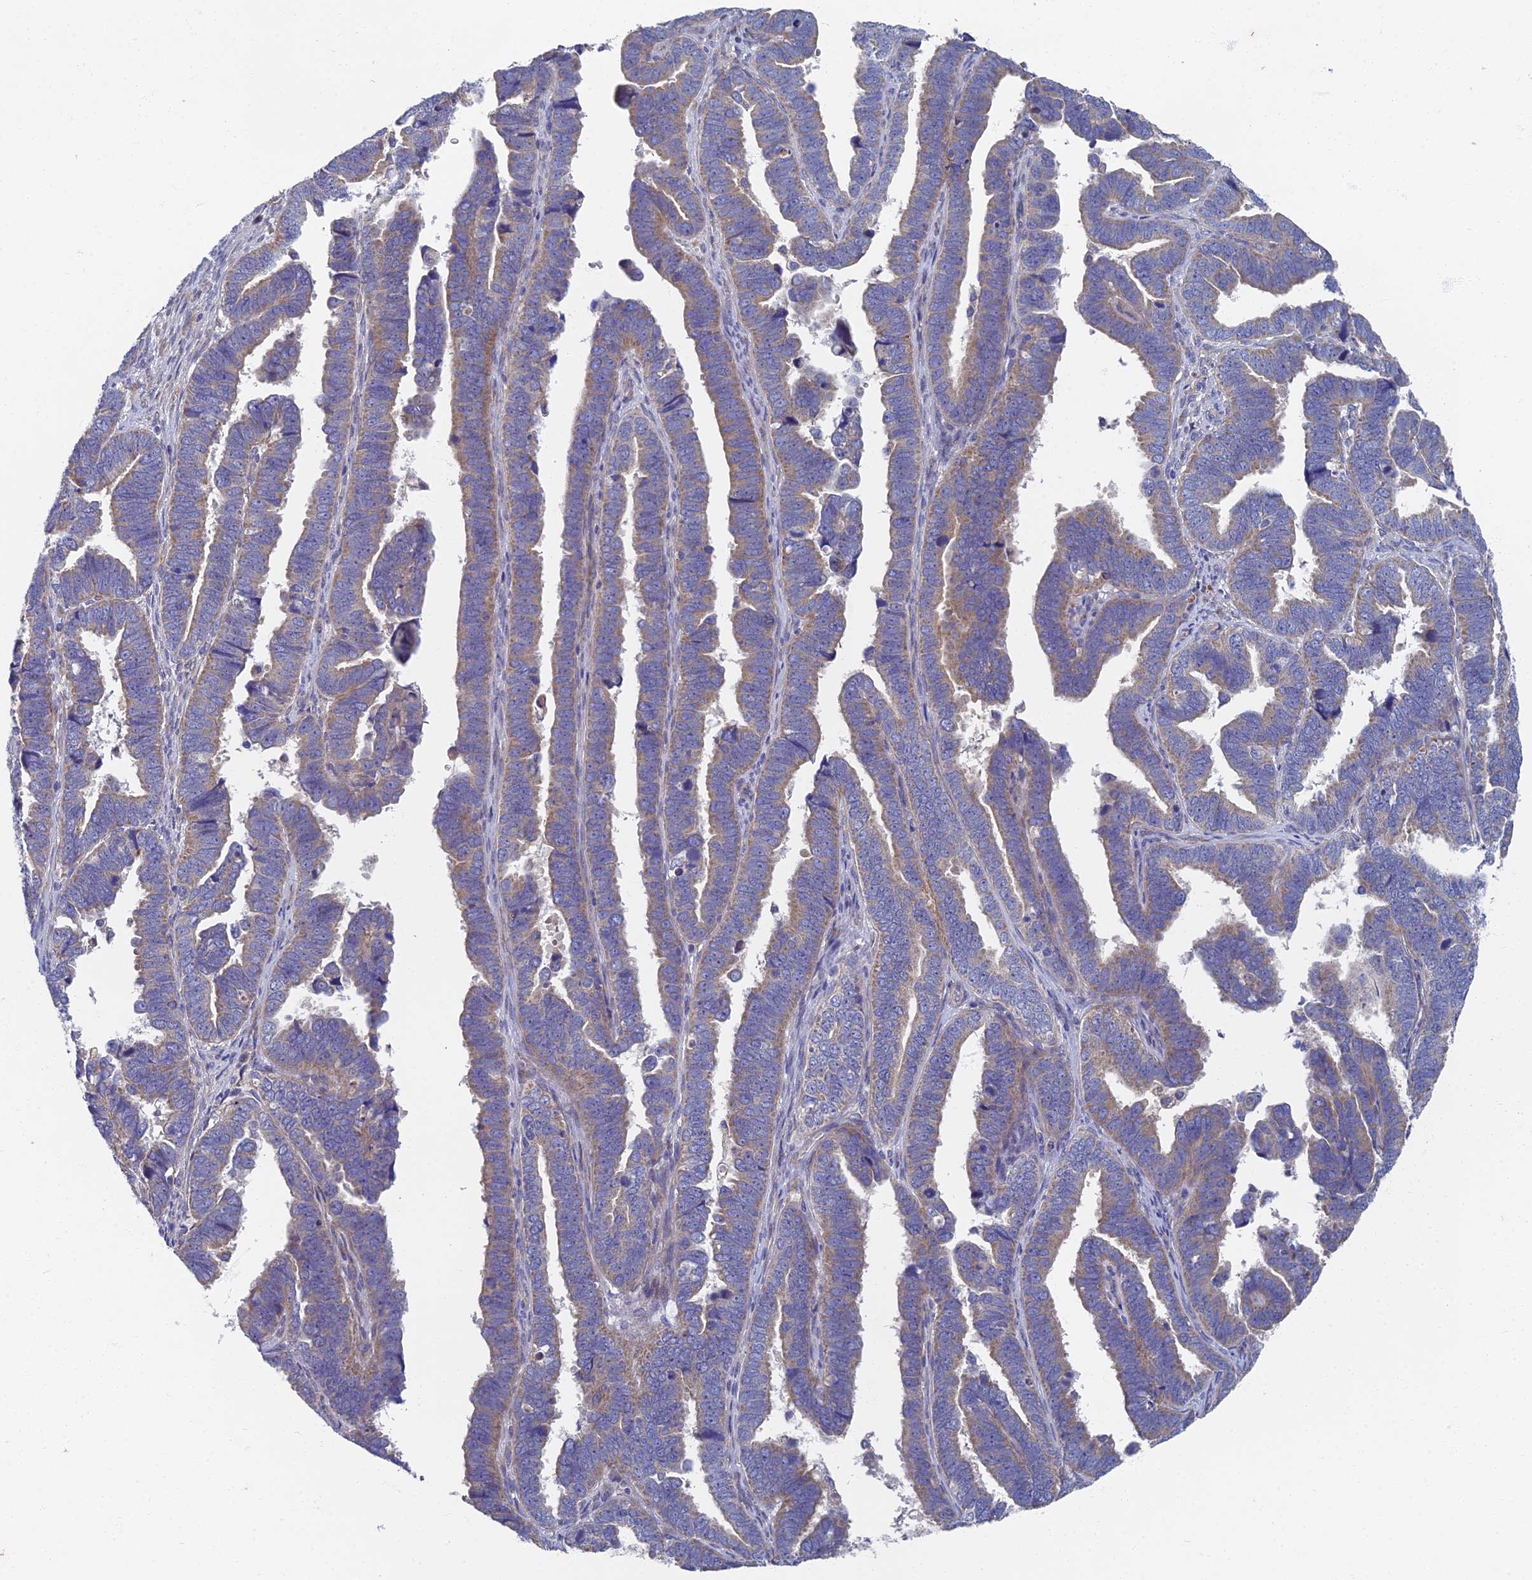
{"staining": {"intensity": "weak", "quantity": "25%-75%", "location": "cytoplasmic/membranous"}, "tissue": "endometrial cancer", "cell_type": "Tumor cells", "image_type": "cancer", "snomed": [{"axis": "morphology", "description": "Adenocarcinoma, NOS"}, {"axis": "topography", "description": "Endometrium"}], "caption": "IHC of human adenocarcinoma (endometrial) shows low levels of weak cytoplasmic/membranous expression in approximately 25%-75% of tumor cells.", "gene": "RNASEK", "patient": {"sex": "female", "age": 75}}